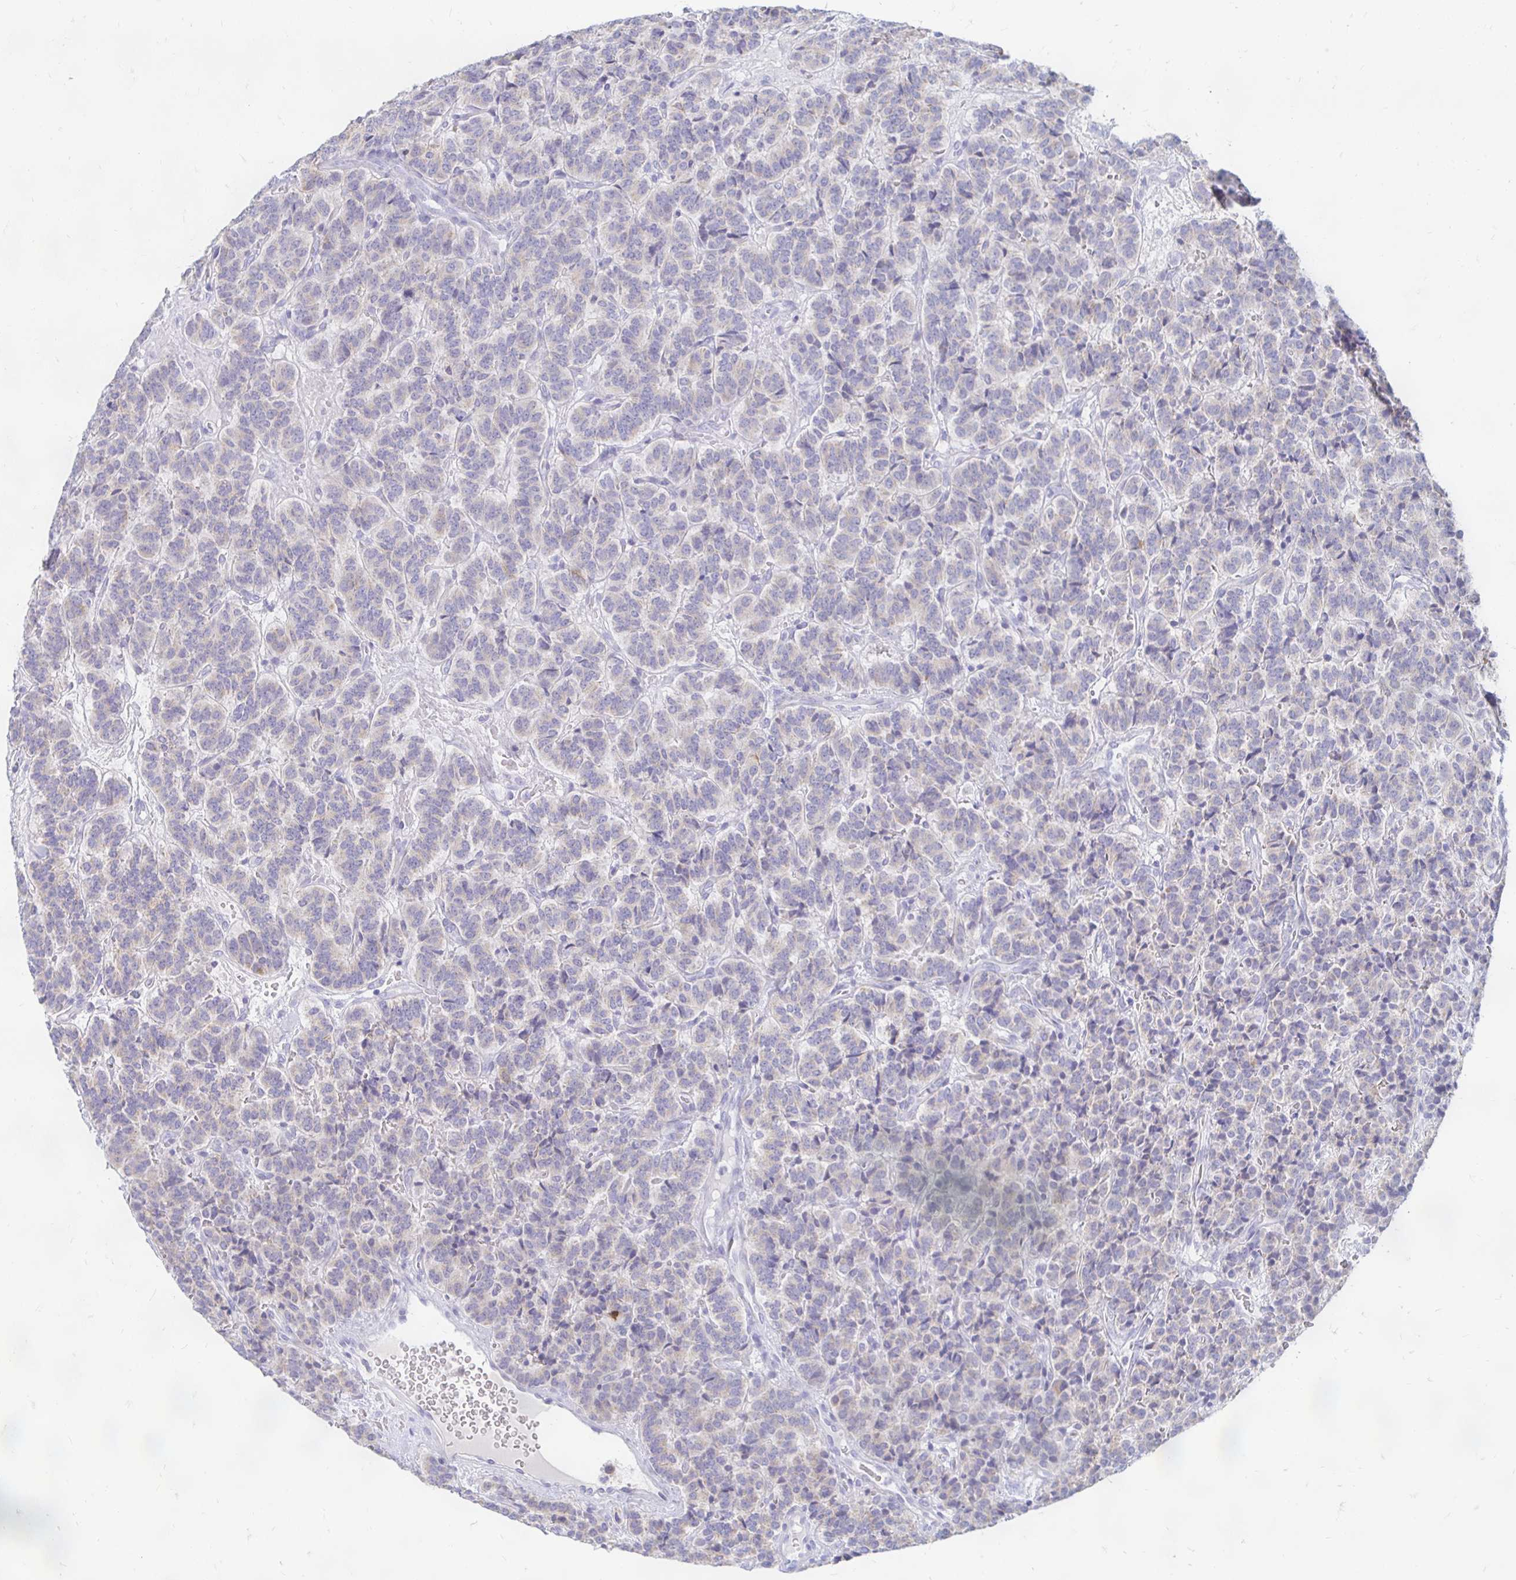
{"staining": {"intensity": "negative", "quantity": "none", "location": "none"}, "tissue": "carcinoid", "cell_type": "Tumor cells", "image_type": "cancer", "snomed": [{"axis": "morphology", "description": "Carcinoid, malignant, NOS"}, {"axis": "topography", "description": "Pancreas"}], "caption": "IHC photomicrograph of carcinoid (malignant) stained for a protein (brown), which shows no expression in tumor cells.", "gene": "PEG10", "patient": {"sex": "male", "age": 36}}